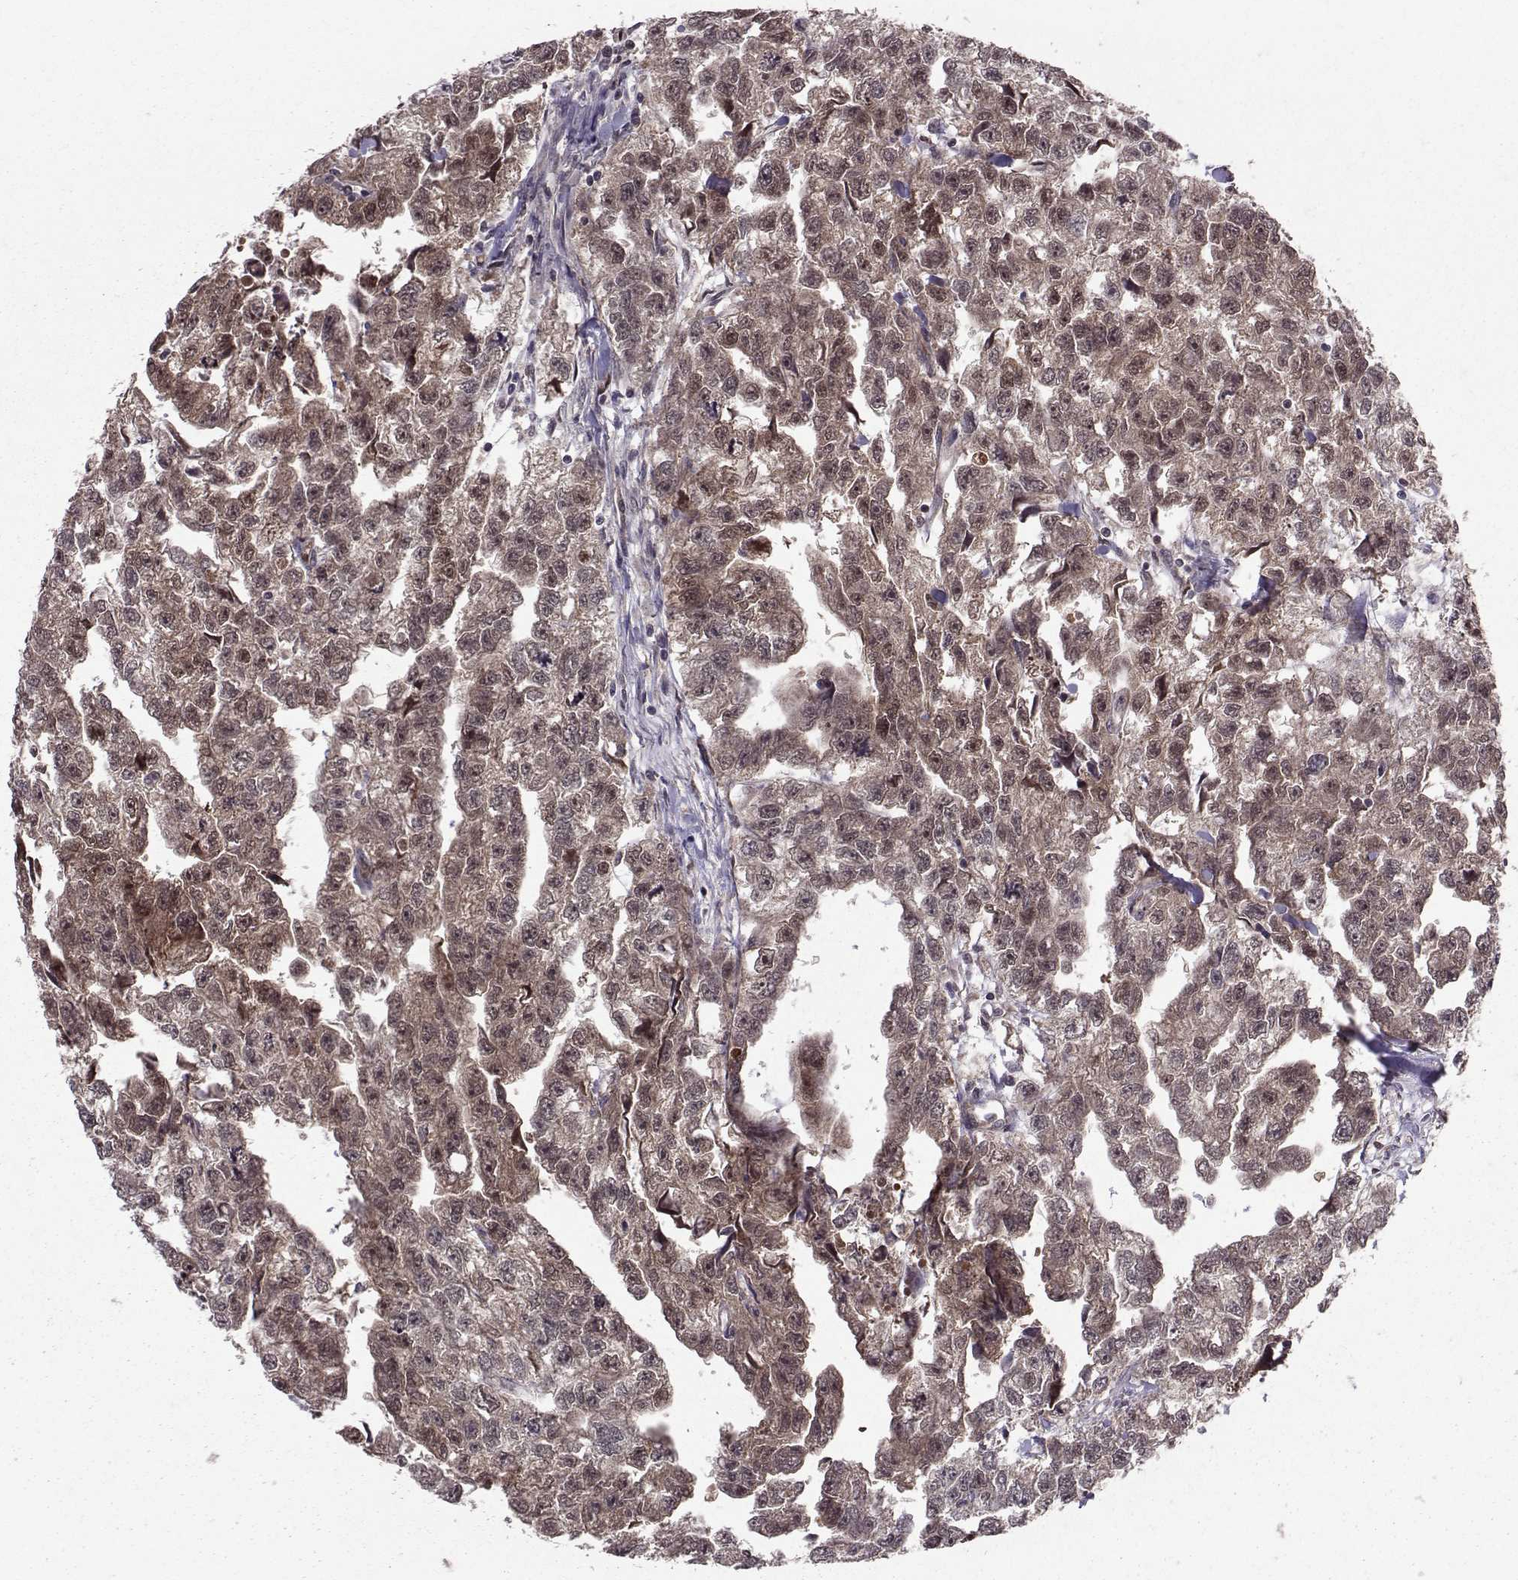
{"staining": {"intensity": "weak", "quantity": "<25%", "location": "cytoplasmic/membranous"}, "tissue": "testis cancer", "cell_type": "Tumor cells", "image_type": "cancer", "snomed": [{"axis": "morphology", "description": "Carcinoma, Embryonal, NOS"}, {"axis": "morphology", "description": "Teratoma, malignant, NOS"}, {"axis": "topography", "description": "Testis"}], "caption": "The histopathology image displays no significant expression in tumor cells of testis malignant teratoma.", "gene": "PPP2R2A", "patient": {"sex": "male", "age": 44}}